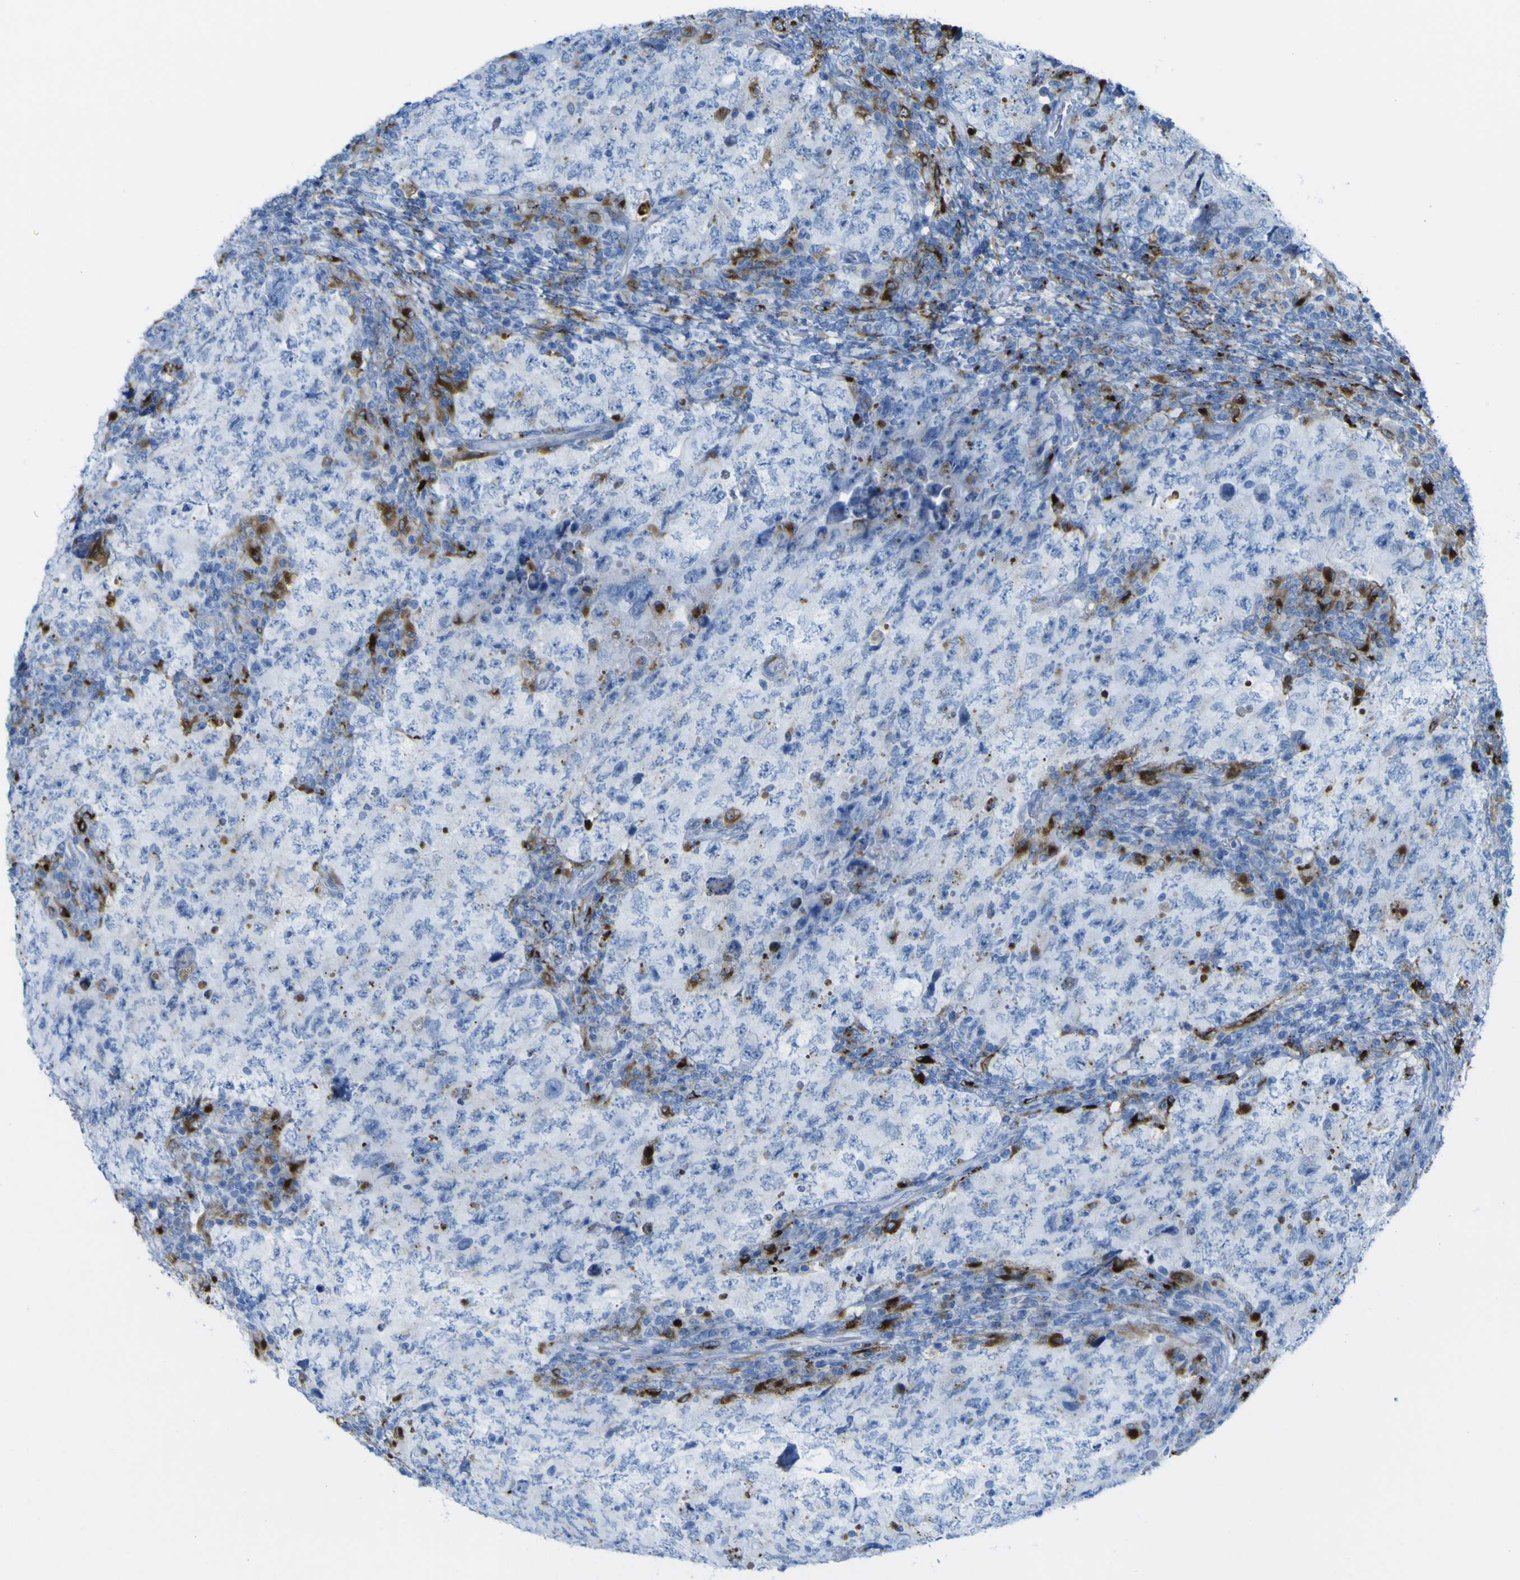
{"staining": {"intensity": "strong", "quantity": "<25%", "location": "cytoplasmic/membranous"}, "tissue": "testis cancer", "cell_type": "Tumor cells", "image_type": "cancer", "snomed": [{"axis": "morphology", "description": "Carcinoma, Embryonal, NOS"}, {"axis": "topography", "description": "Testis"}], "caption": "The histopathology image displays a brown stain indicating the presence of a protein in the cytoplasmic/membranous of tumor cells in testis cancer. The protein of interest is stained brown, and the nuclei are stained in blue (DAB IHC with brightfield microscopy, high magnification).", "gene": "PLD3", "patient": {"sex": "male", "age": 26}}